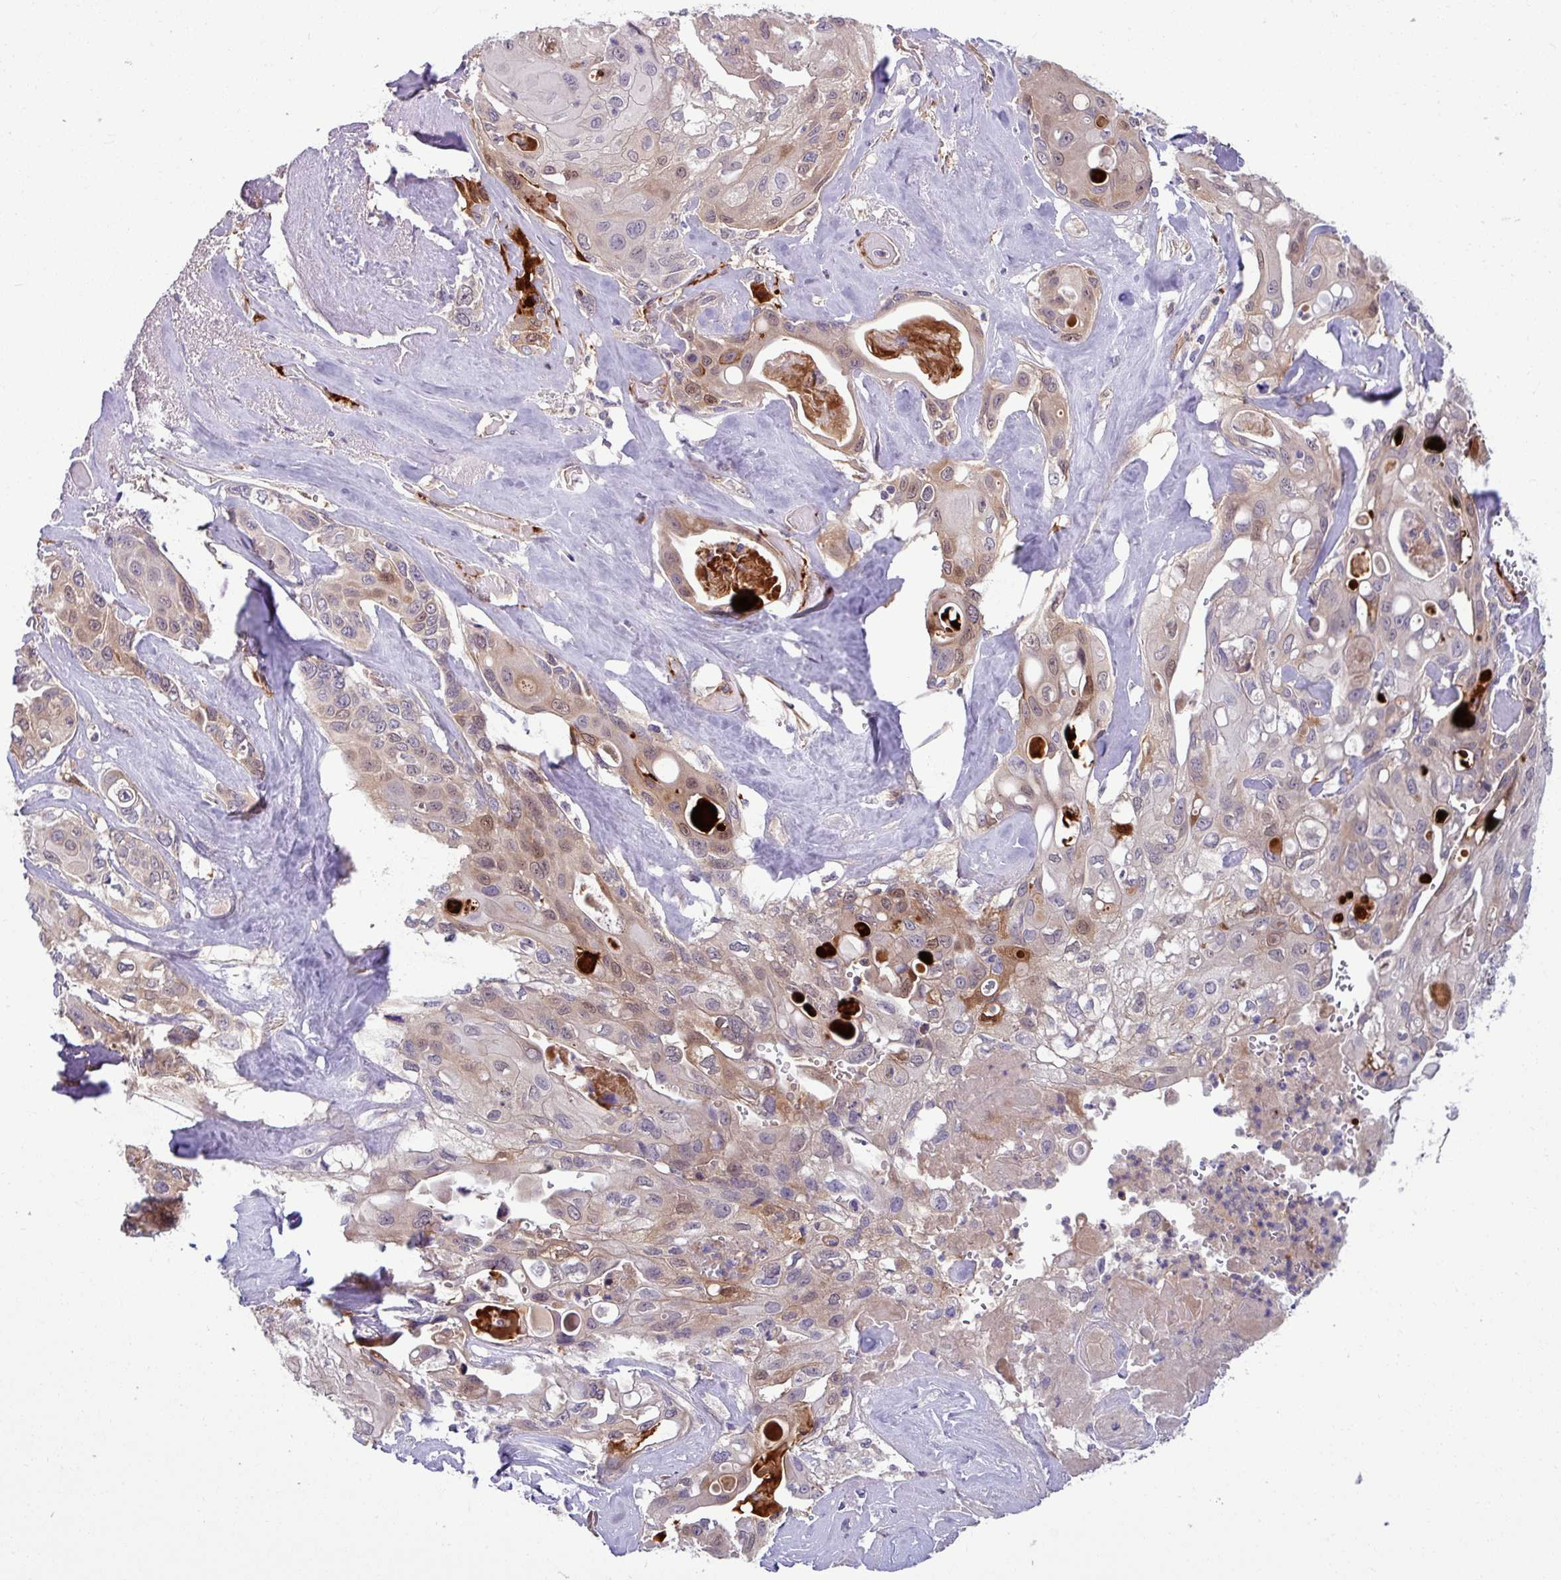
{"staining": {"intensity": "moderate", "quantity": "<25%", "location": "cytoplasmic/membranous"}, "tissue": "cervical cancer", "cell_type": "Tumor cells", "image_type": "cancer", "snomed": [{"axis": "morphology", "description": "Squamous cell carcinoma, NOS"}, {"axis": "topography", "description": "Cervix"}], "caption": "About <25% of tumor cells in human cervical cancer reveal moderate cytoplasmic/membranous protein staining as visualized by brown immunohistochemical staining.", "gene": "B4GALNT4", "patient": {"sex": "female", "age": 67}}